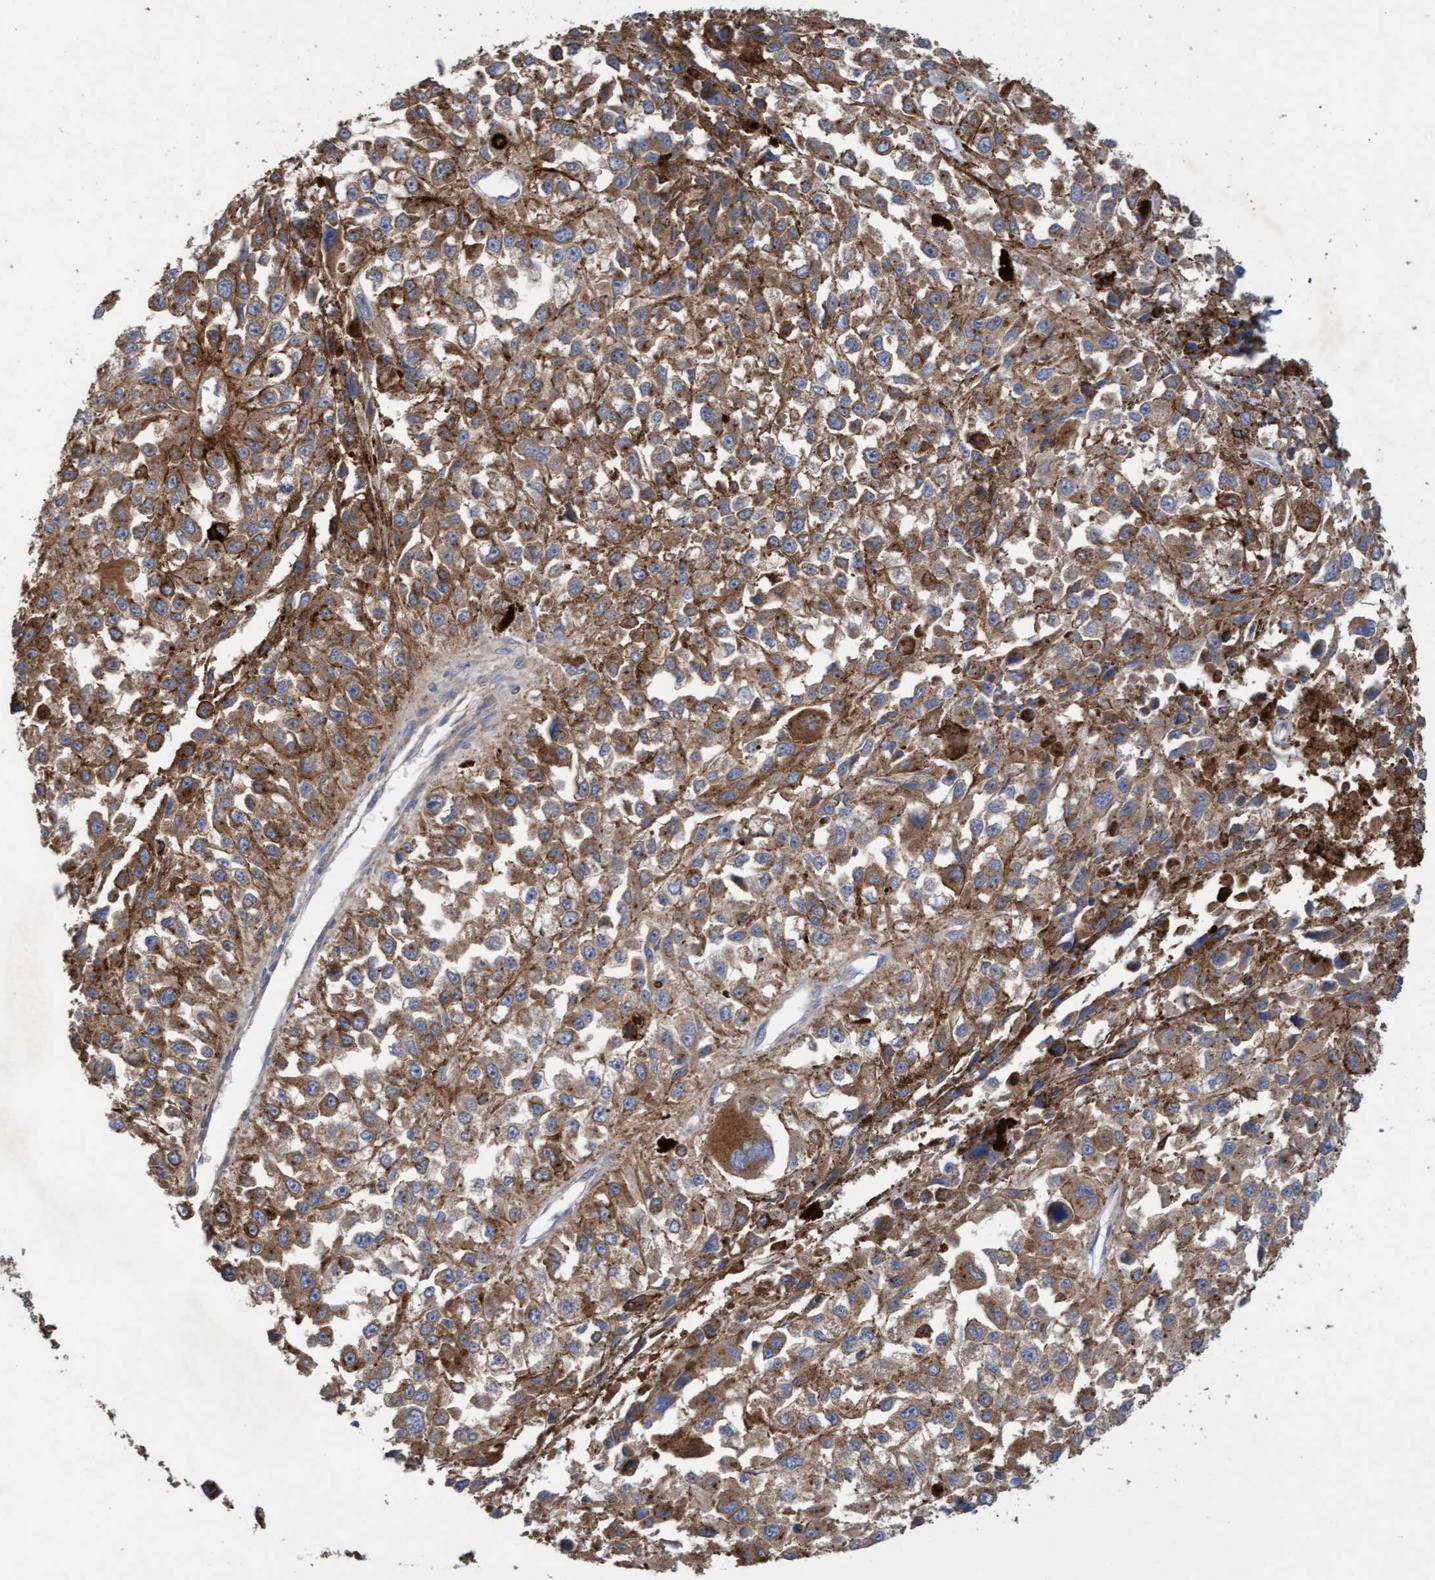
{"staining": {"intensity": "moderate", "quantity": ">75%", "location": "cytoplasmic/membranous"}, "tissue": "melanoma", "cell_type": "Tumor cells", "image_type": "cancer", "snomed": [{"axis": "morphology", "description": "Malignant melanoma, Metastatic site"}, {"axis": "topography", "description": "Lymph node"}], "caption": "Immunohistochemistry (IHC) (DAB) staining of human melanoma shows moderate cytoplasmic/membranous protein positivity in about >75% of tumor cells.", "gene": "DDHD2", "patient": {"sex": "male", "age": 59}}